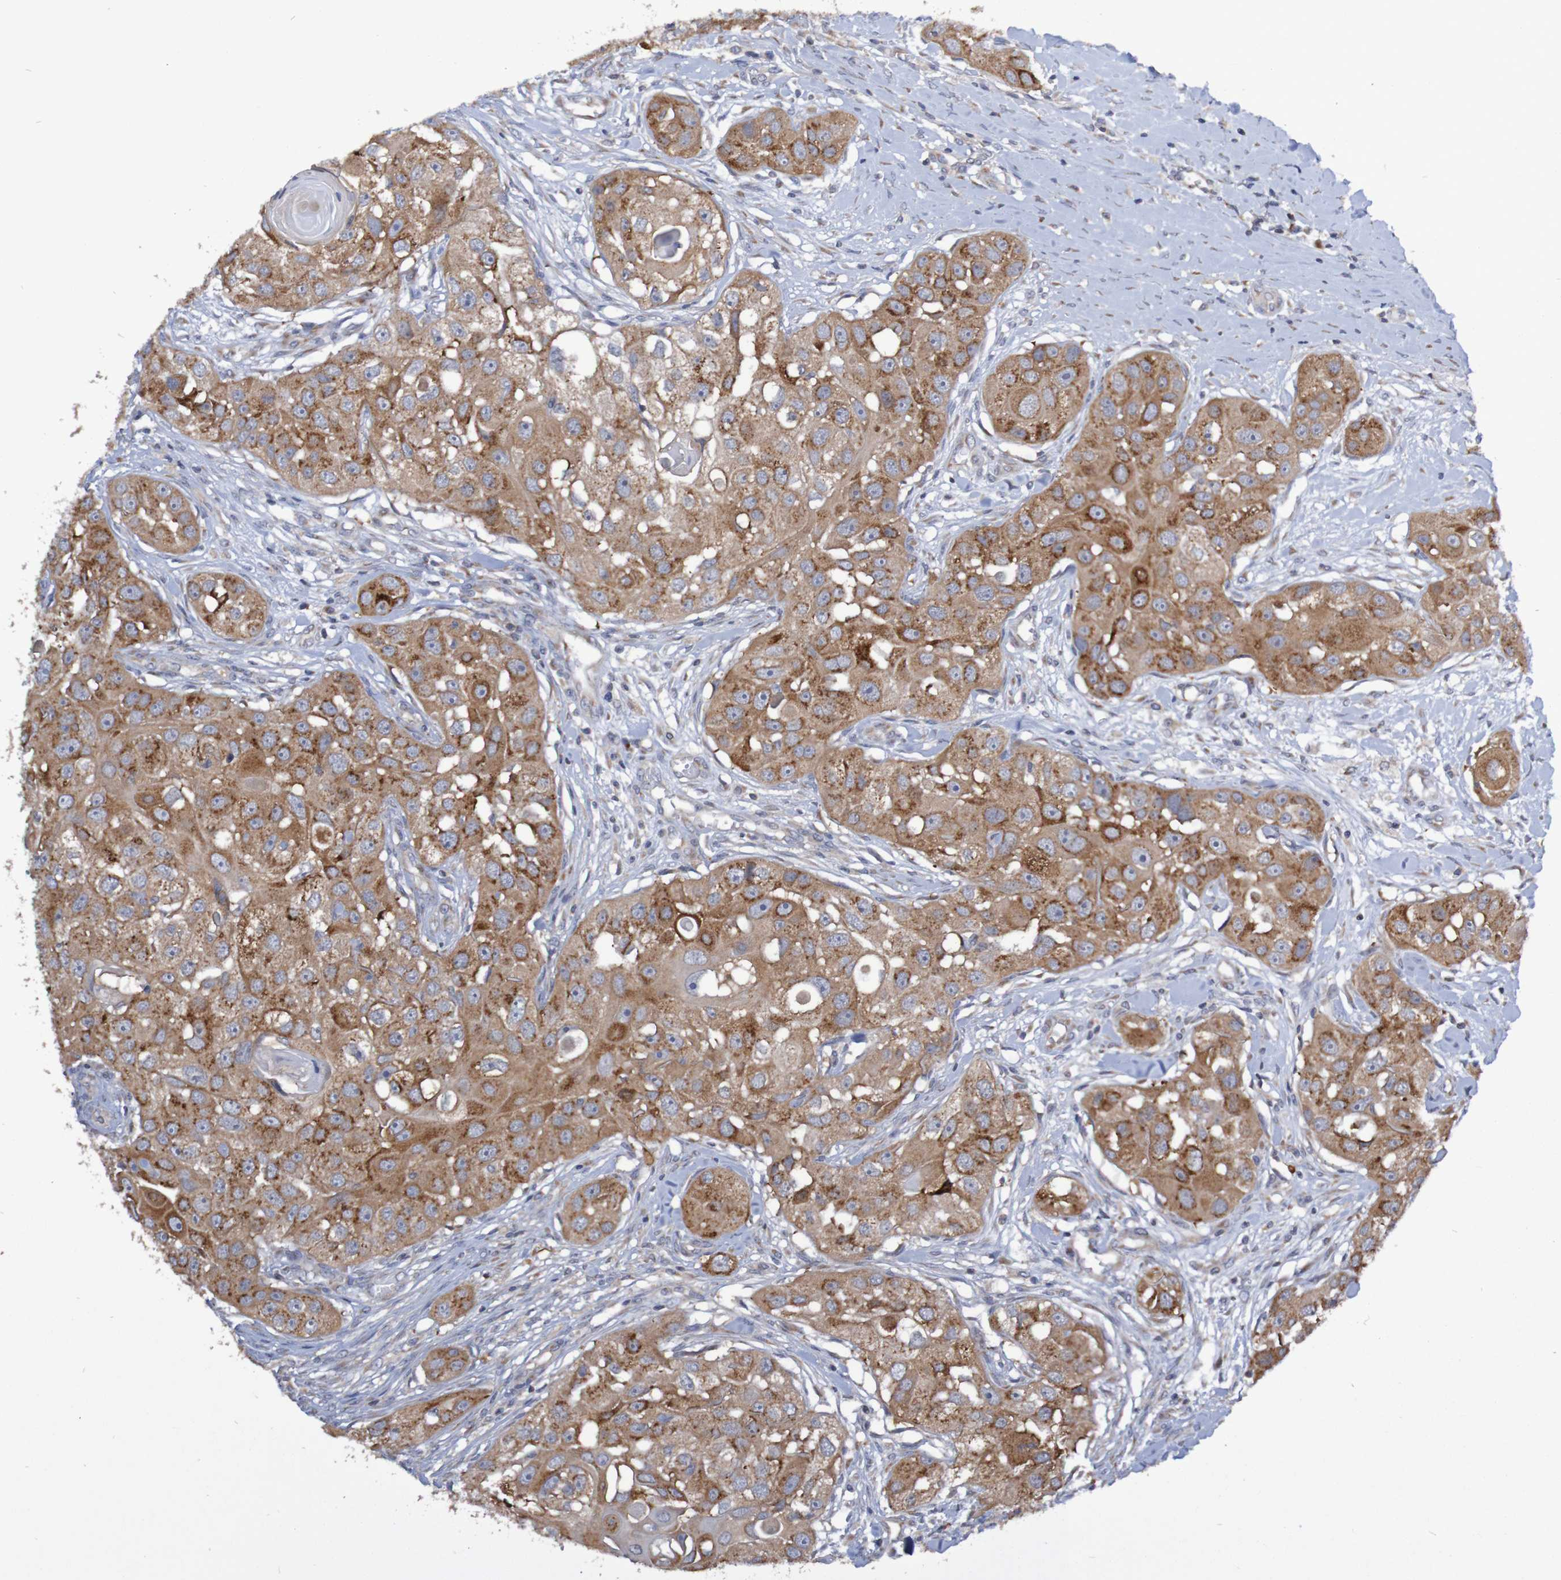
{"staining": {"intensity": "strong", "quantity": ">75%", "location": "cytoplasmic/membranous"}, "tissue": "head and neck cancer", "cell_type": "Tumor cells", "image_type": "cancer", "snomed": [{"axis": "morphology", "description": "Normal tissue, NOS"}, {"axis": "morphology", "description": "Squamous cell carcinoma, NOS"}, {"axis": "topography", "description": "Skeletal muscle"}, {"axis": "topography", "description": "Head-Neck"}], "caption": "This photomicrograph reveals immunohistochemistry staining of head and neck squamous cell carcinoma, with high strong cytoplasmic/membranous positivity in approximately >75% of tumor cells.", "gene": "LMBRD2", "patient": {"sex": "male", "age": 51}}